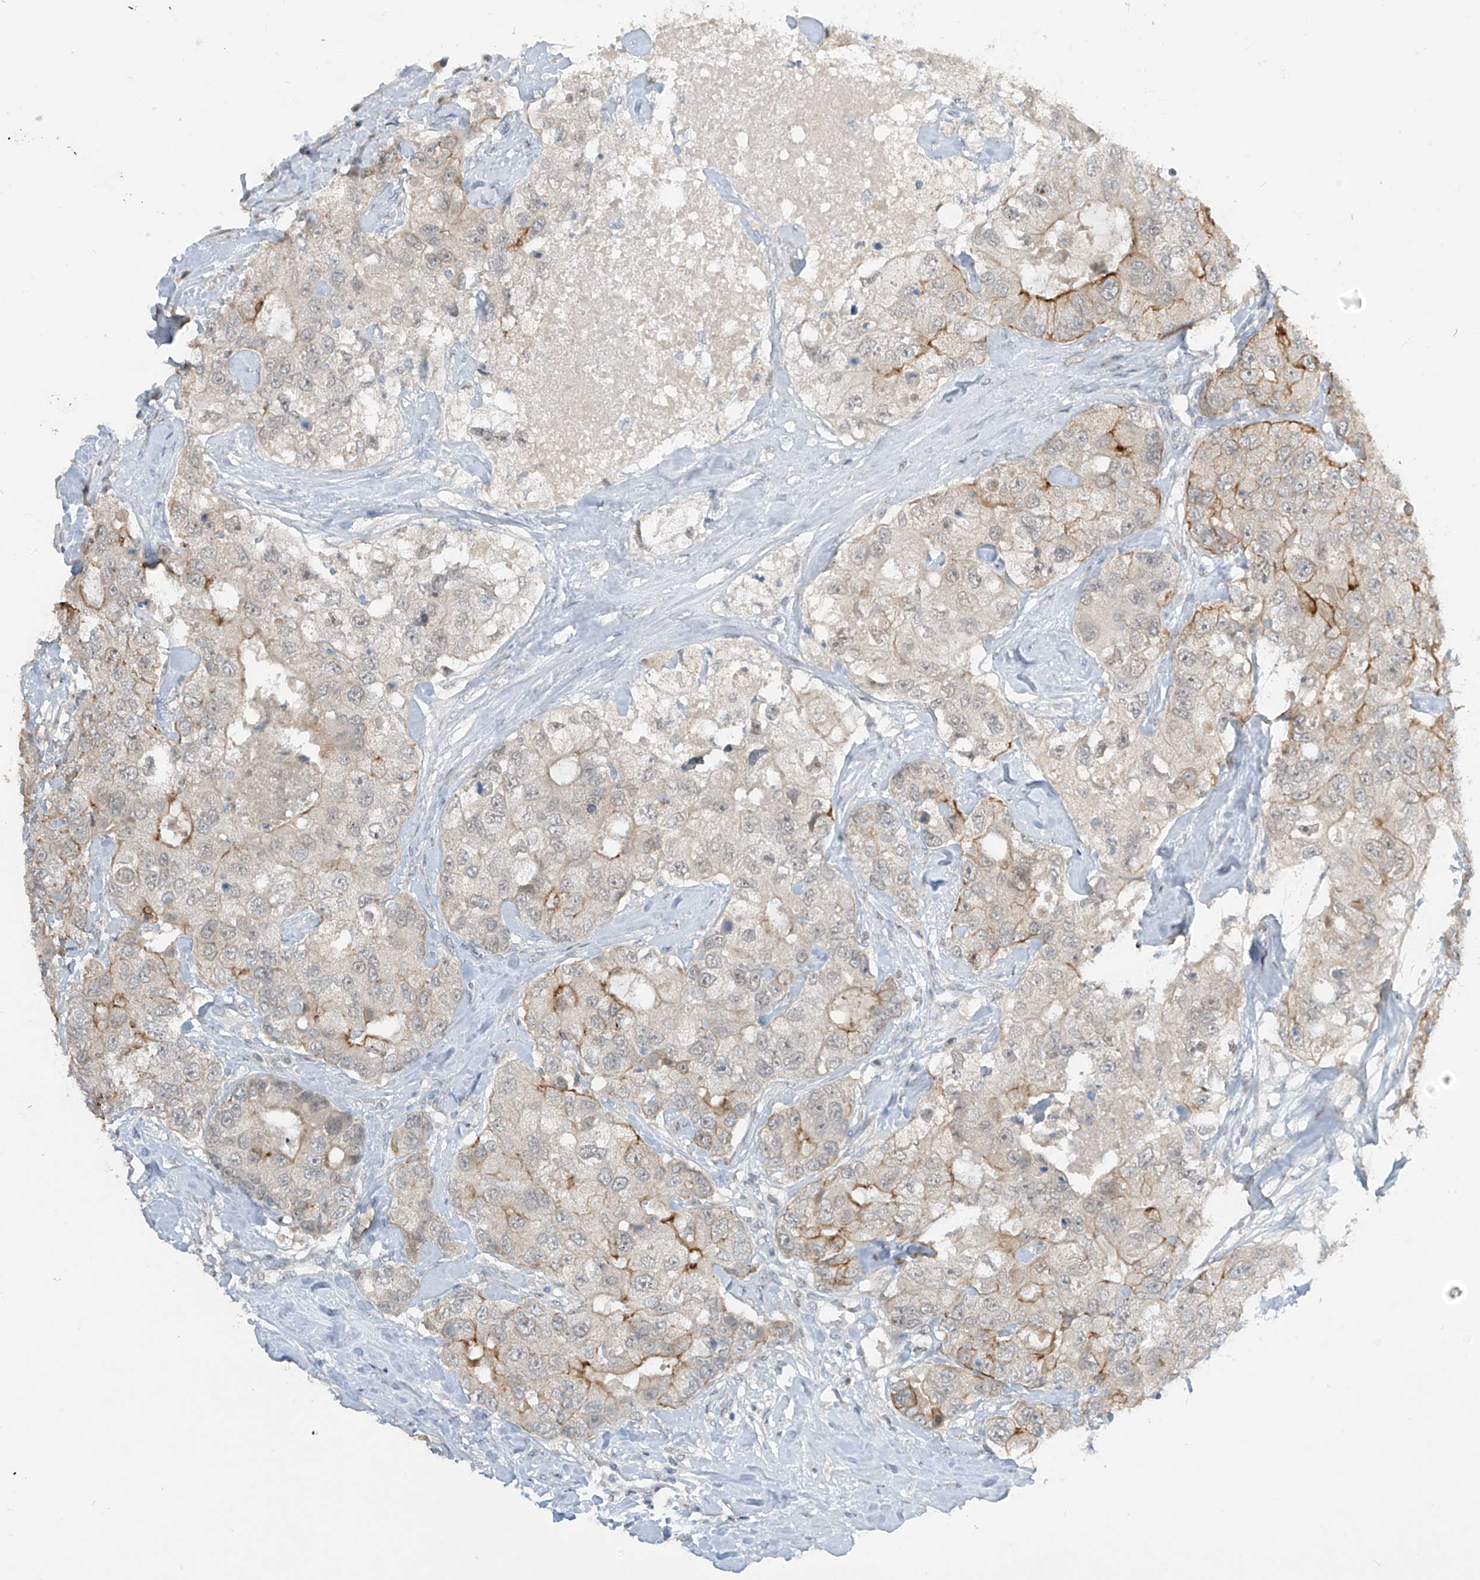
{"staining": {"intensity": "negative", "quantity": "none", "location": "none"}, "tissue": "breast cancer", "cell_type": "Tumor cells", "image_type": "cancer", "snomed": [{"axis": "morphology", "description": "Duct carcinoma"}, {"axis": "topography", "description": "Breast"}], "caption": "Tumor cells are negative for protein expression in human breast infiltrating ductal carcinoma.", "gene": "METAP1D", "patient": {"sex": "female", "age": 62}}